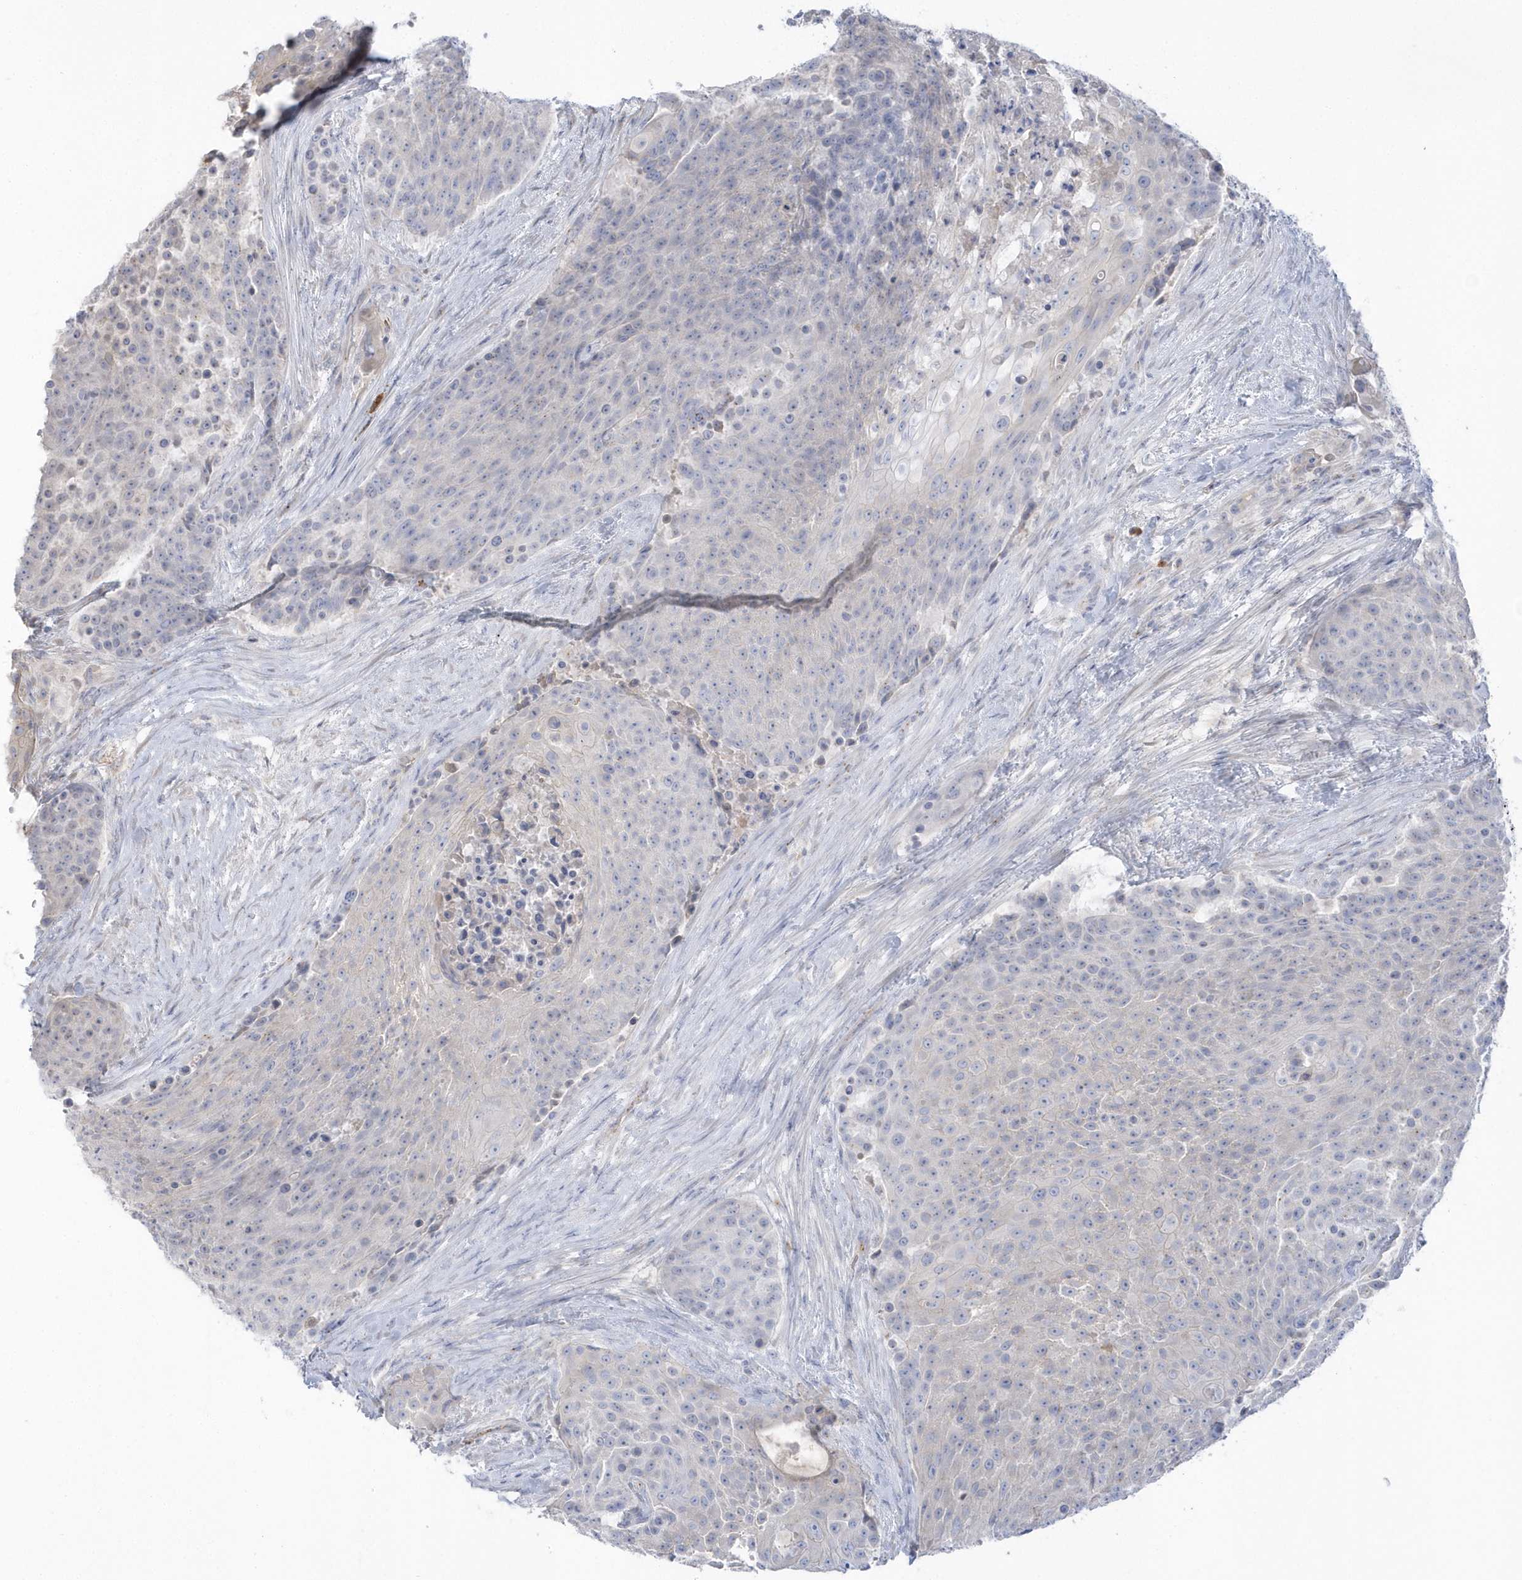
{"staining": {"intensity": "negative", "quantity": "none", "location": "none"}, "tissue": "urothelial cancer", "cell_type": "Tumor cells", "image_type": "cancer", "snomed": [{"axis": "morphology", "description": "Urothelial carcinoma, High grade"}, {"axis": "topography", "description": "Urinary bladder"}], "caption": "DAB (3,3'-diaminobenzidine) immunohistochemical staining of human urothelial carcinoma (high-grade) shows no significant staining in tumor cells.", "gene": "SEMA3D", "patient": {"sex": "female", "age": 63}}